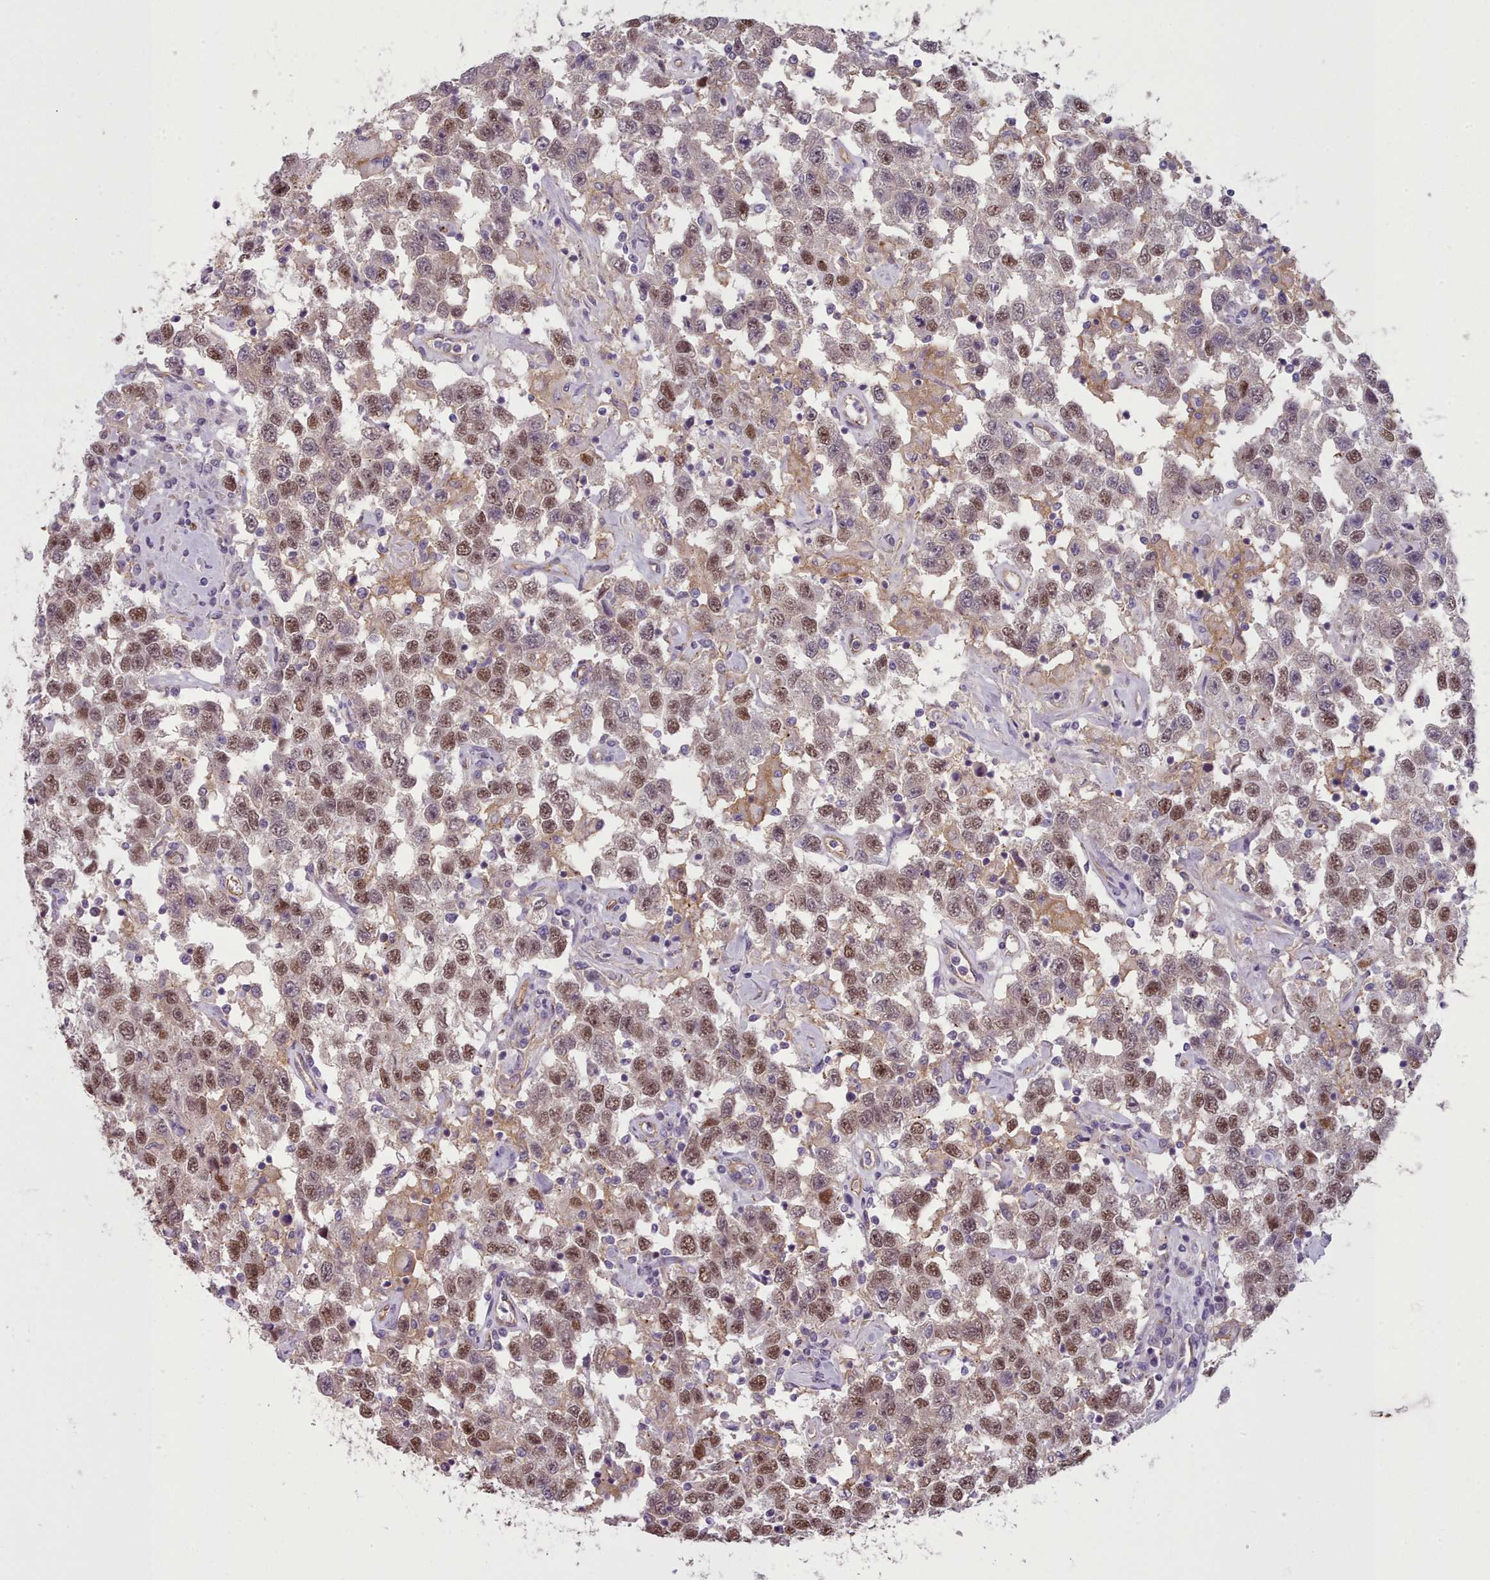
{"staining": {"intensity": "moderate", "quantity": ">75%", "location": "nuclear"}, "tissue": "testis cancer", "cell_type": "Tumor cells", "image_type": "cancer", "snomed": [{"axis": "morphology", "description": "Seminoma, NOS"}, {"axis": "topography", "description": "Testis"}], "caption": "Moderate nuclear protein staining is seen in about >75% of tumor cells in testis cancer. The protein is stained brown, and the nuclei are stained in blue (DAB (3,3'-diaminobenzidine) IHC with brightfield microscopy, high magnification).", "gene": "CD300LF", "patient": {"sex": "male", "age": 41}}